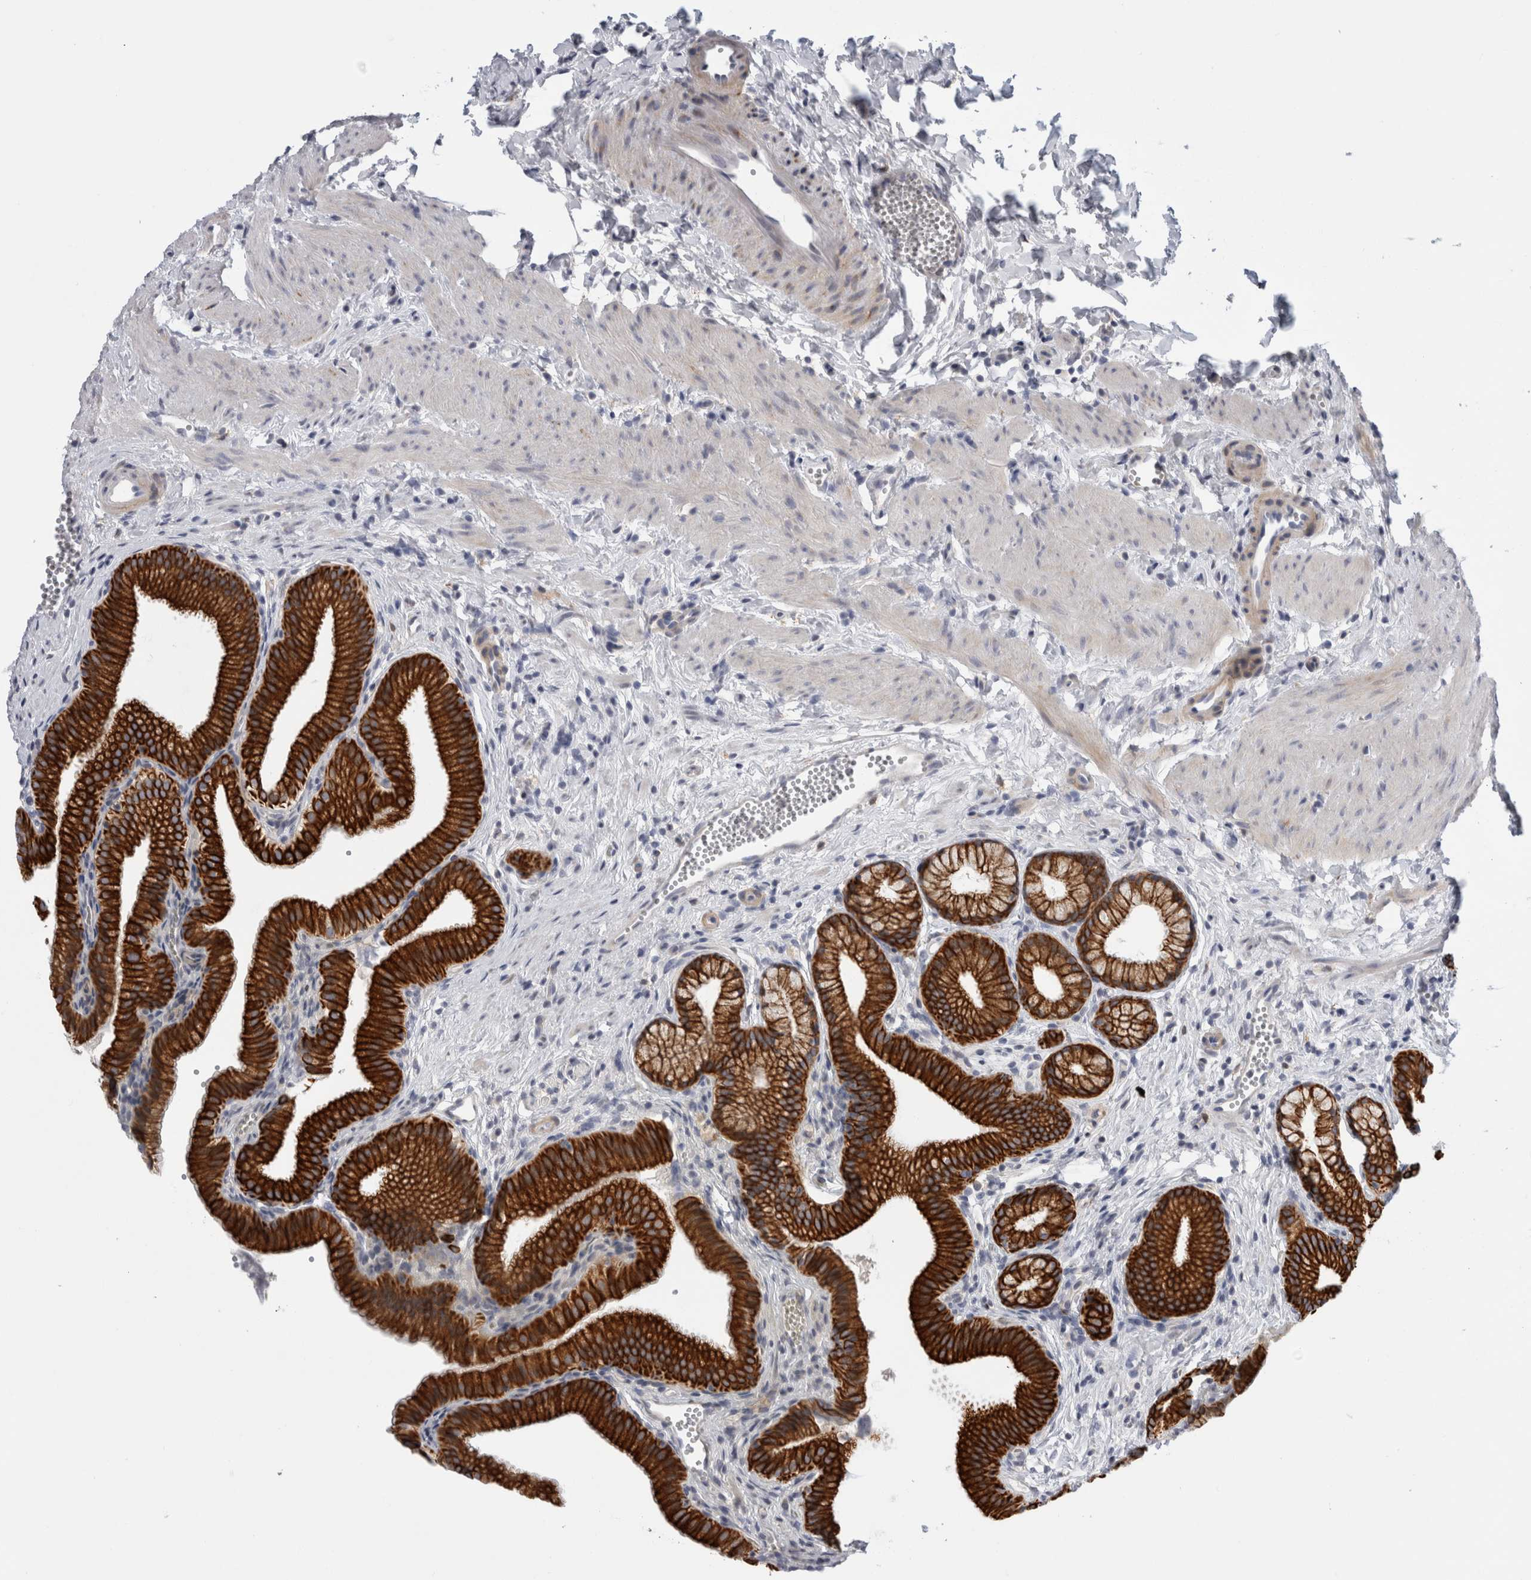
{"staining": {"intensity": "strong", "quantity": ">75%", "location": "cytoplasmic/membranous"}, "tissue": "gallbladder", "cell_type": "Glandular cells", "image_type": "normal", "snomed": [{"axis": "morphology", "description": "Normal tissue, NOS"}, {"axis": "topography", "description": "Gallbladder"}], "caption": "Immunohistochemical staining of unremarkable human gallbladder reveals strong cytoplasmic/membranous protein positivity in about >75% of glandular cells. The staining is performed using DAB brown chromogen to label protein expression. The nuclei are counter-stained blue using hematoxylin.", "gene": "SLC20A2", "patient": {"sex": "male", "age": 38}}